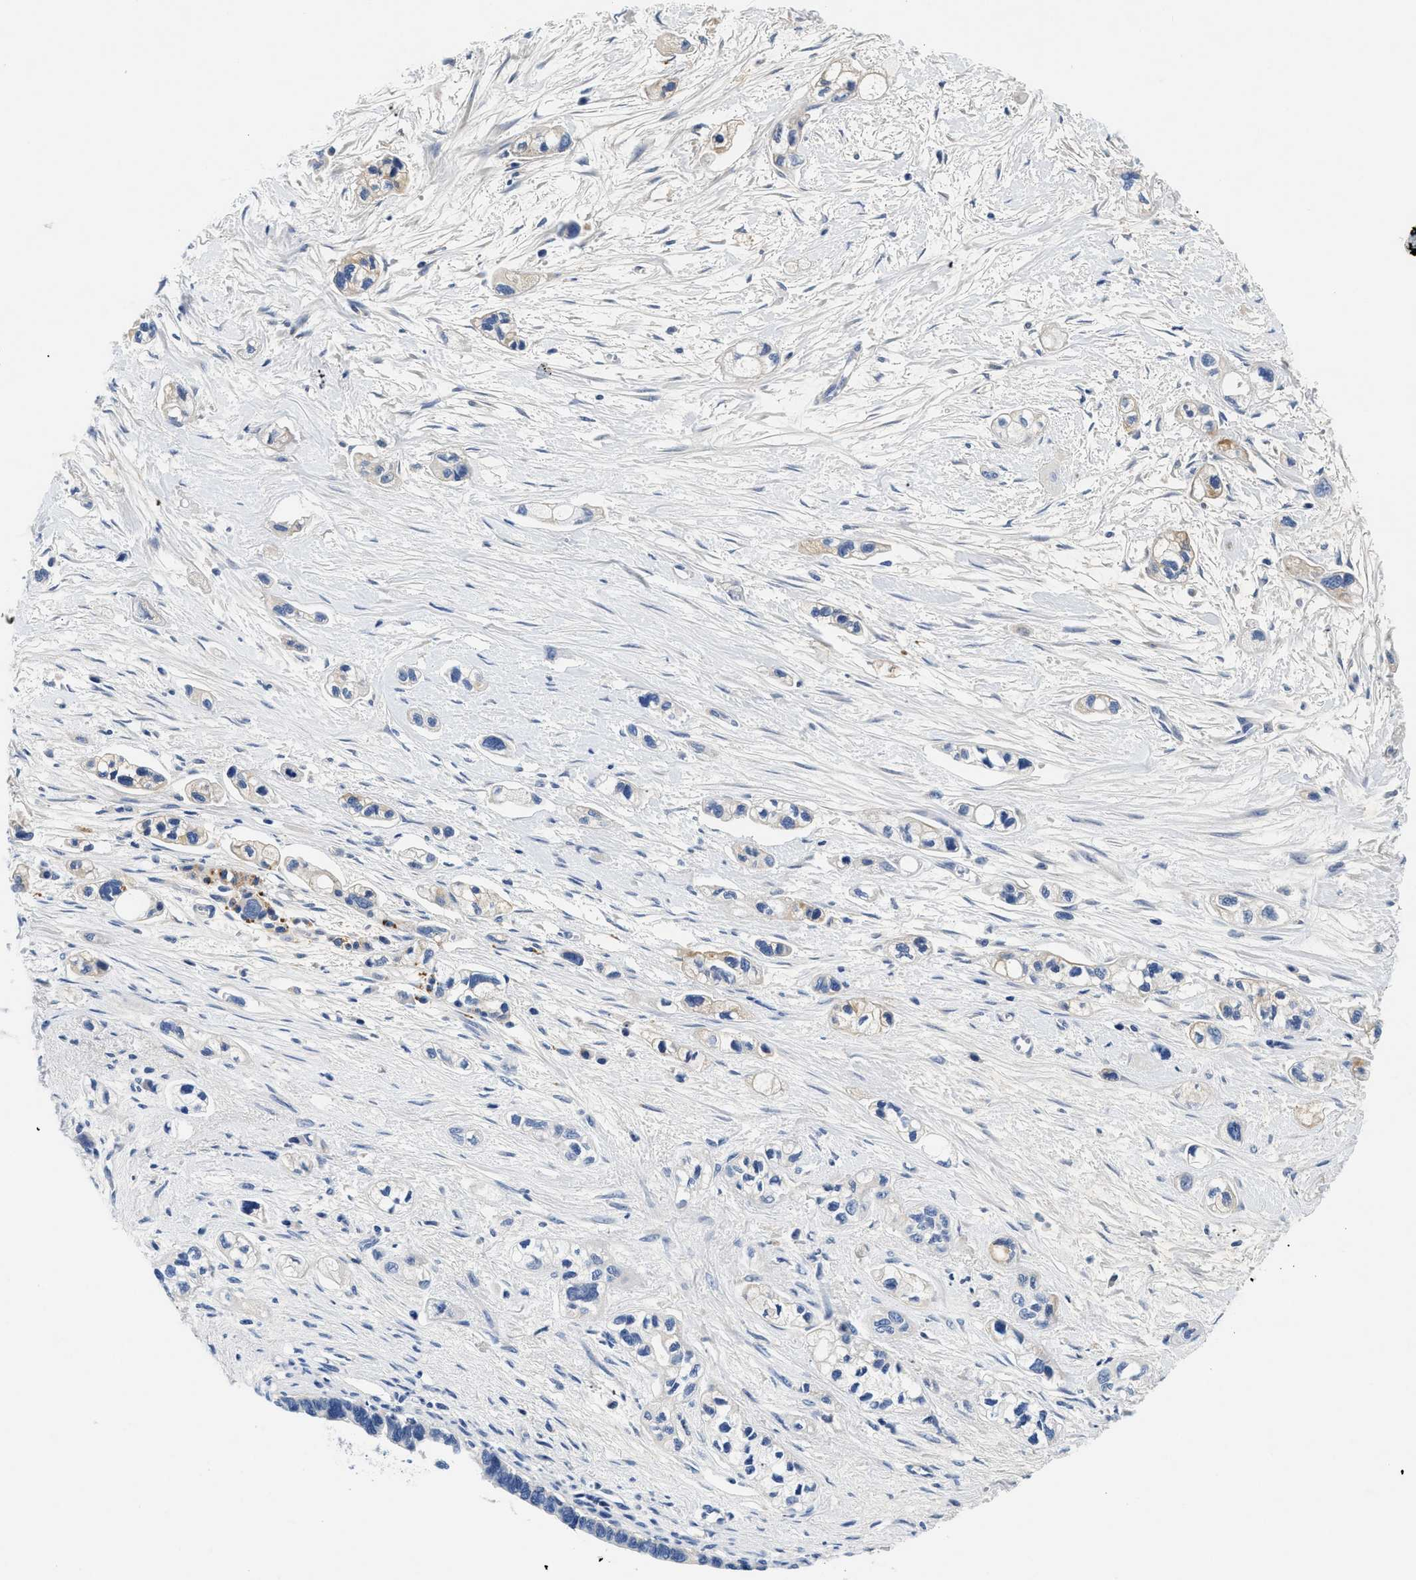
{"staining": {"intensity": "negative", "quantity": "none", "location": "none"}, "tissue": "pancreatic cancer", "cell_type": "Tumor cells", "image_type": "cancer", "snomed": [{"axis": "morphology", "description": "Adenocarcinoma, NOS"}, {"axis": "topography", "description": "Pancreas"}], "caption": "Immunohistochemical staining of human pancreatic cancer displays no significant staining in tumor cells. The staining is performed using DAB brown chromogen with nuclei counter-stained in using hematoxylin.", "gene": "MEA1", "patient": {"sex": "male", "age": 74}}